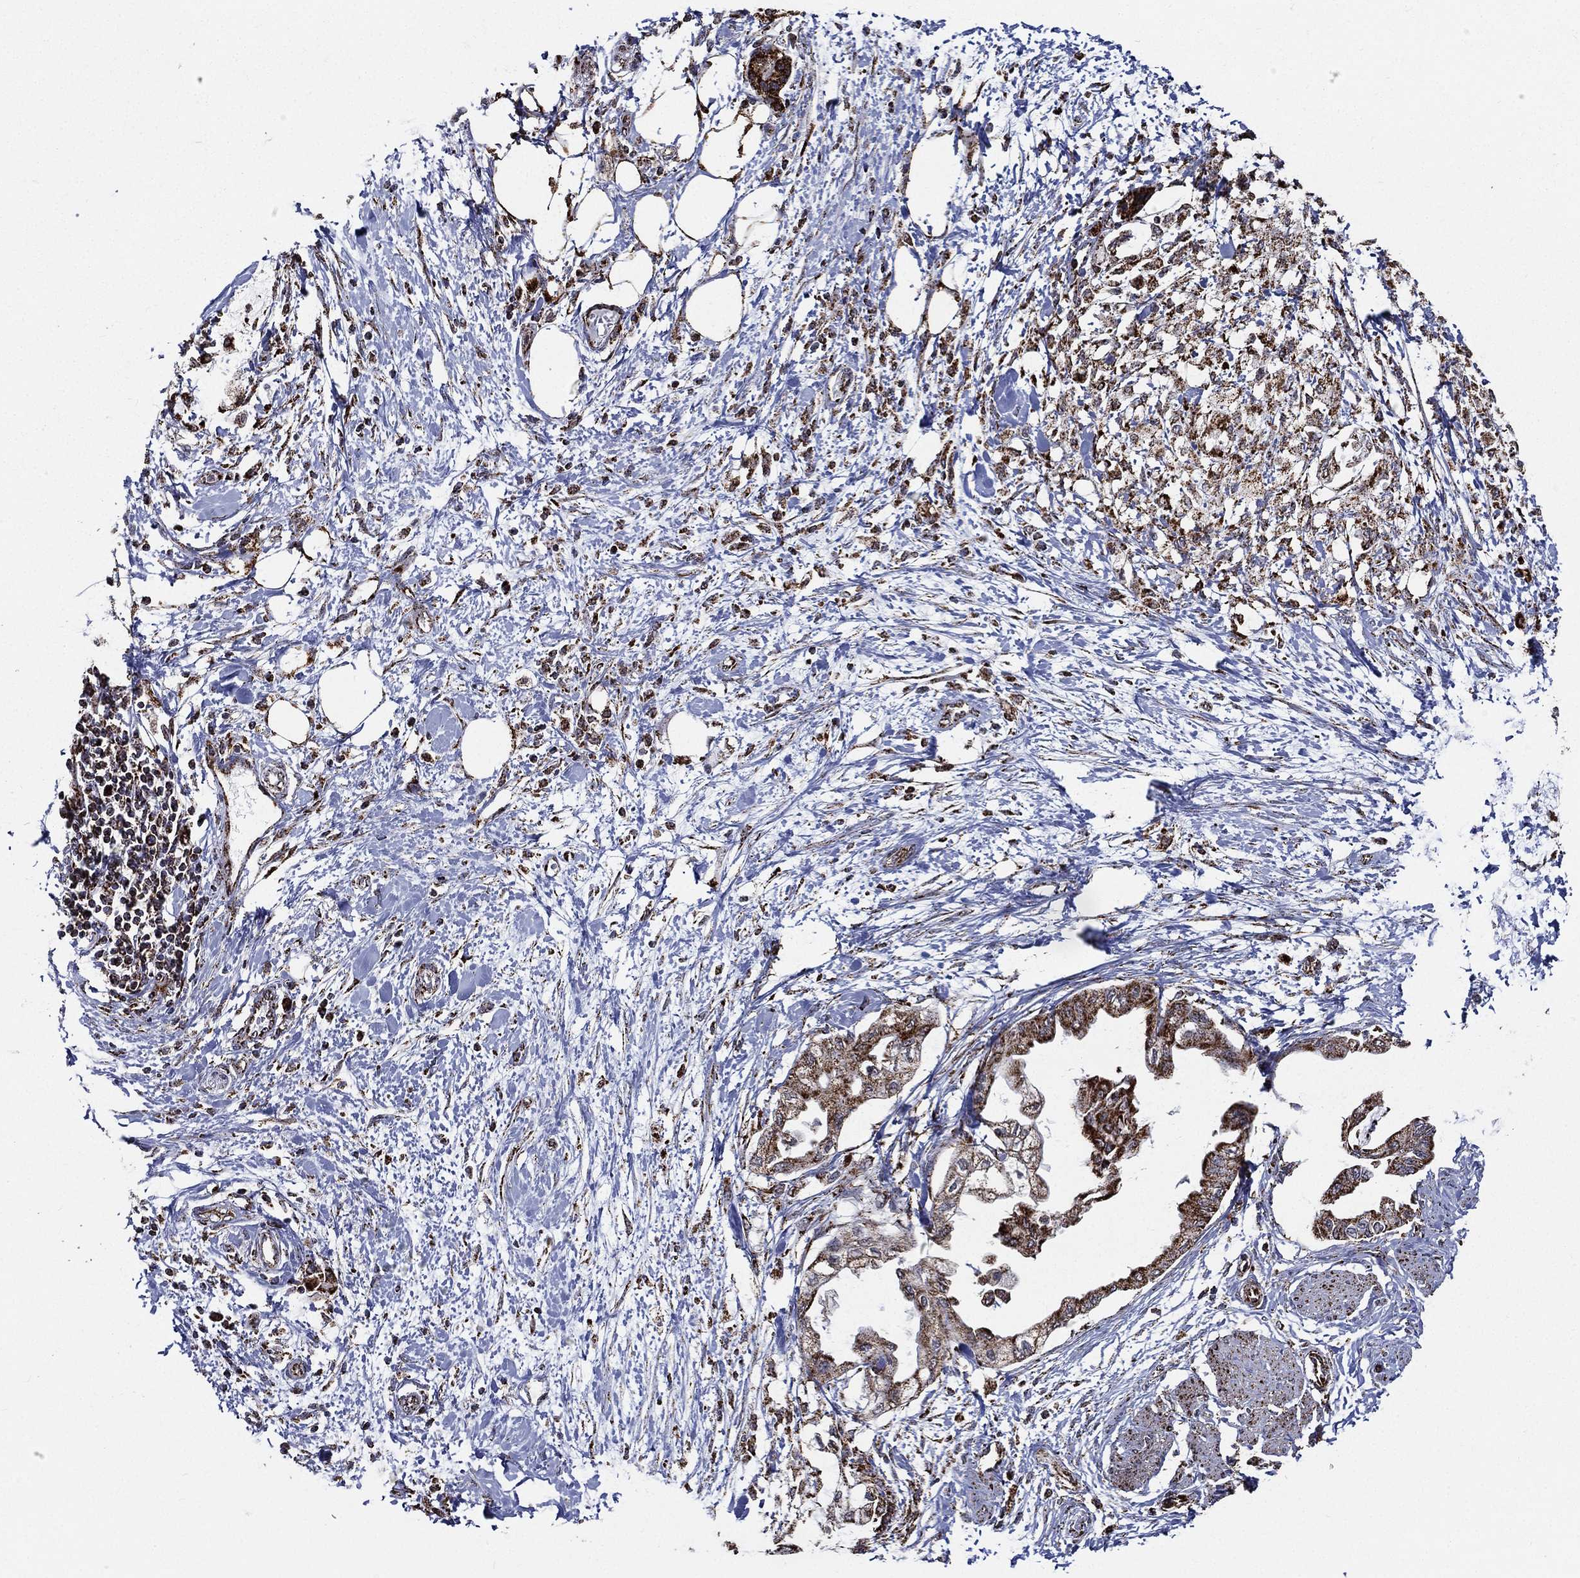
{"staining": {"intensity": "strong", "quantity": "<25%", "location": "cytoplasmic/membranous"}, "tissue": "pancreatic cancer", "cell_type": "Tumor cells", "image_type": "cancer", "snomed": [{"axis": "morphology", "description": "Normal tissue, NOS"}, {"axis": "morphology", "description": "Adenocarcinoma, NOS"}, {"axis": "topography", "description": "Pancreas"}, {"axis": "topography", "description": "Duodenum"}], "caption": "Immunohistochemical staining of human adenocarcinoma (pancreatic) shows strong cytoplasmic/membranous protein expression in about <25% of tumor cells.", "gene": "NDUFAB1", "patient": {"sex": "female", "age": 60}}